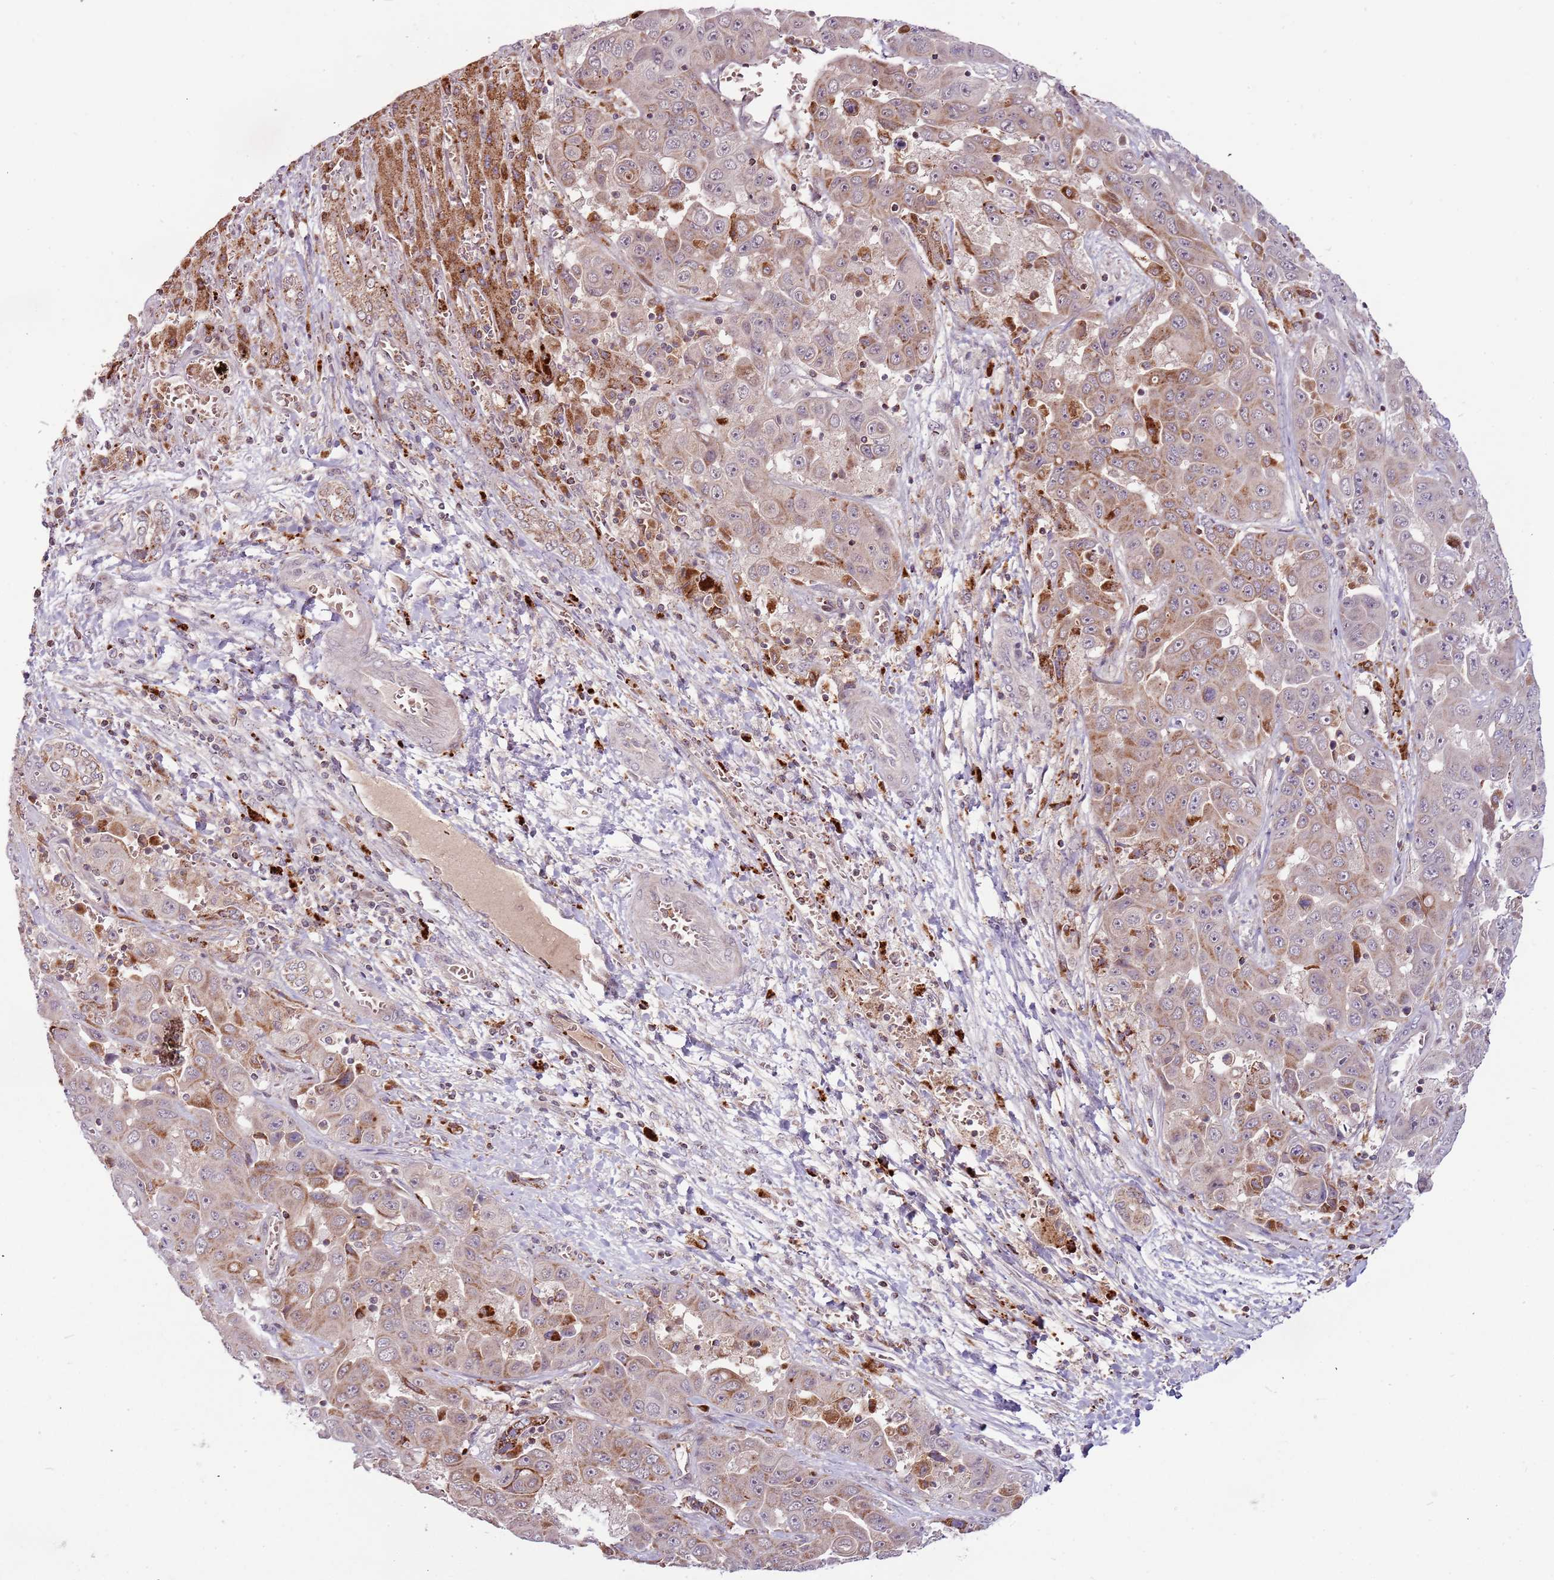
{"staining": {"intensity": "moderate", "quantity": ">75%", "location": "cytoplasmic/membranous"}, "tissue": "liver cancer", "cell_type": "Tumor cells", "image_type": "cancer", "snomed": [{"axis": "morphology", "description": "Cholangiocarcinoma"}, {"axis": "topography", "description": "Liver"}], "caption": "Immunohistochemistry (IHC) (DAB (3,3'-diaminobenzidine)) staining of cholangiocarcinoma (liver) demonstrates moderate cytoplasmic/membranous protein staining in about >75% of tumor cells.", "gene": "ULK3", "patient": {"sex": "female", "age": 52}}